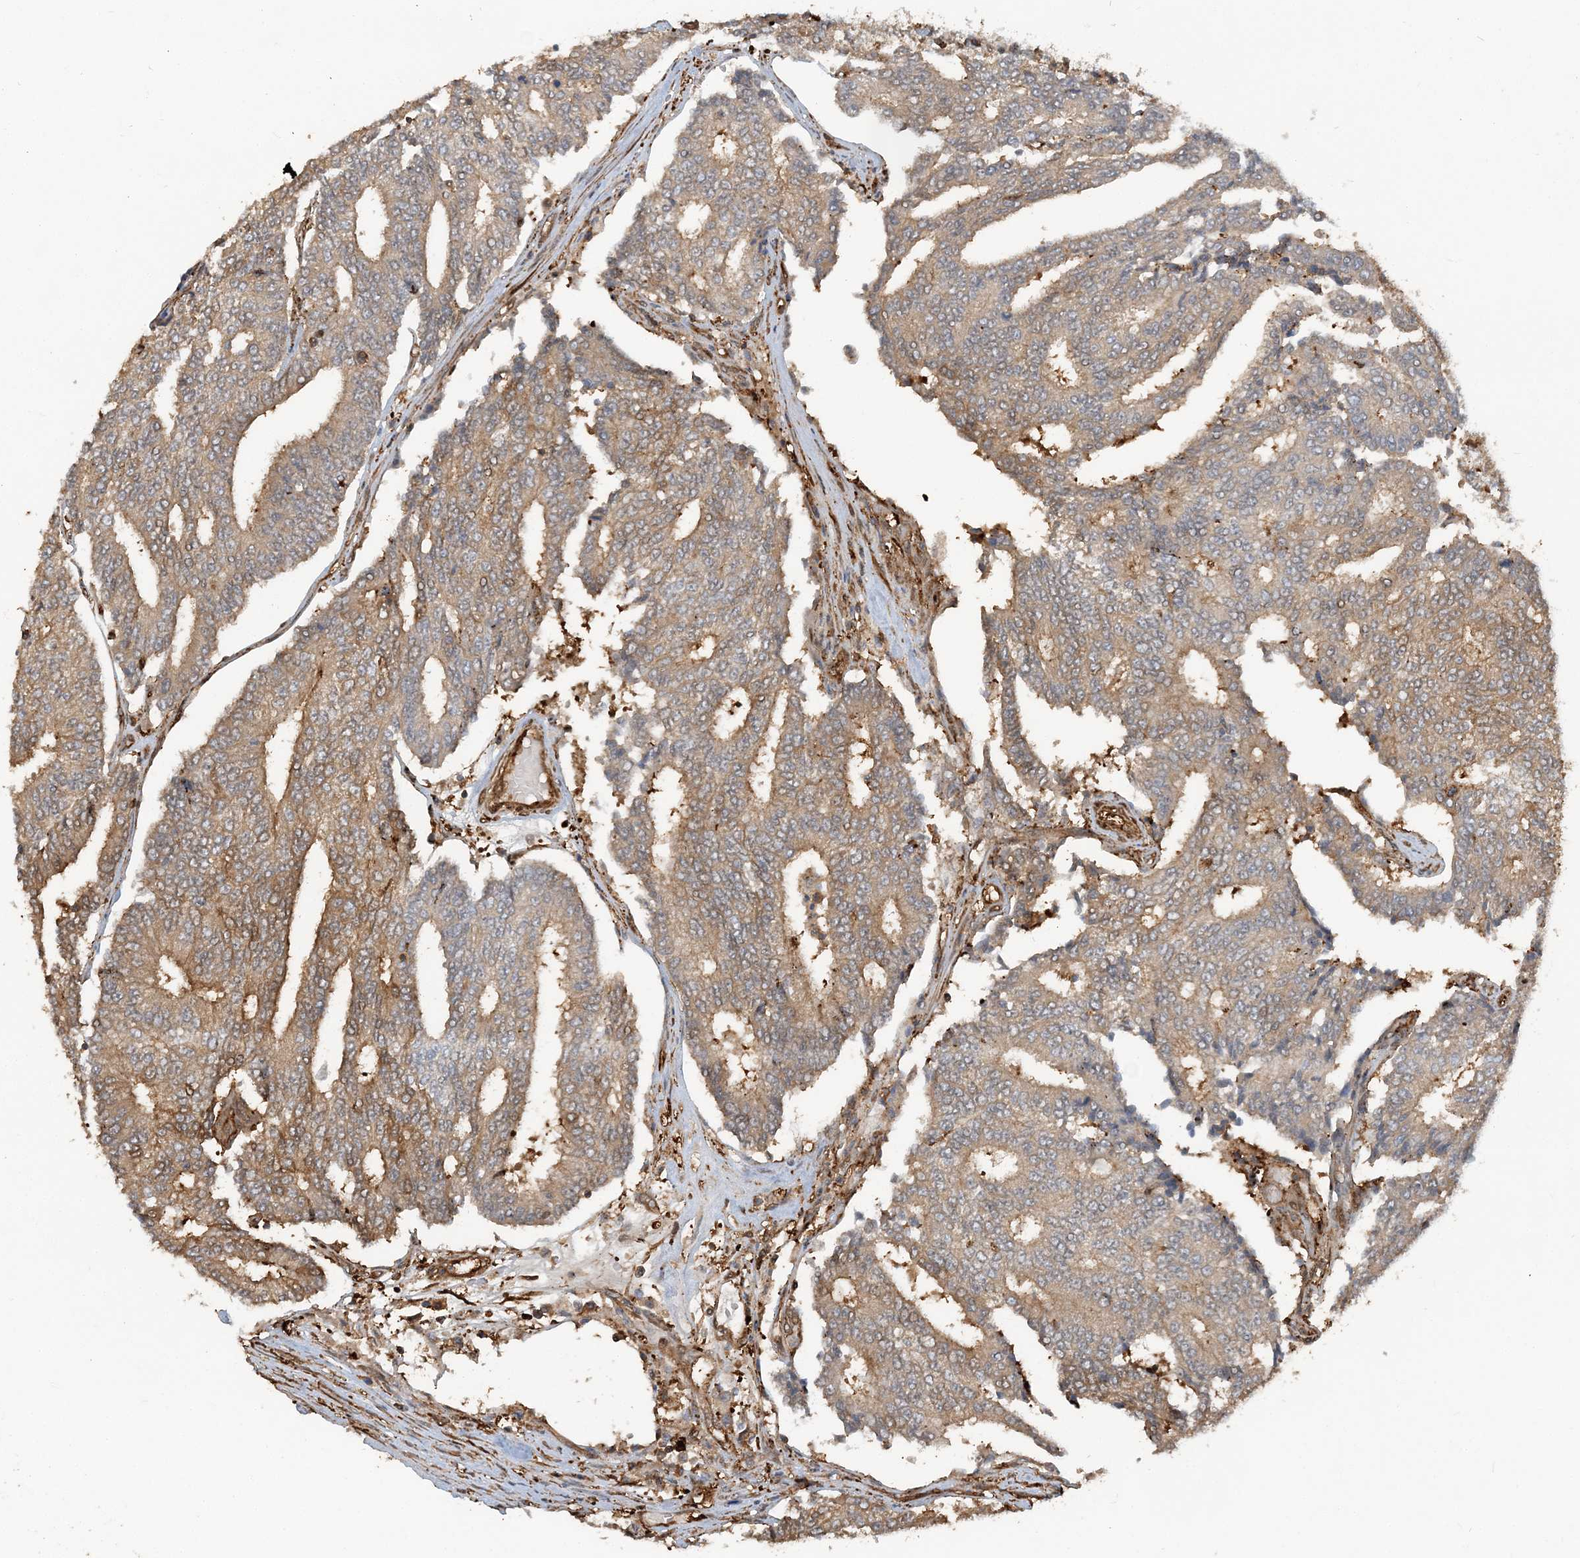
{"staining": {"intensity": "moderate", "quantity": ">75%", "location": "cytoplasmic/membranous"}, "tissue": "prostate cancer", "cell_type": "Tumor cells", "image_type": "cancer", "snomed": [{"axis": "morphology", "description": "Normal tissue, NOS"}, {"axis": "morphology", "description": "Adenocarcinoma, High grade"}, {"axis": "topography", "description": "Prostate"}, {"axis": "topography", "description": "Seminal veicle"}], "caption": "Prostate cancer stained with a brown dye shows moderate cytoplasmic/membranous positive expression in approximately >75% of tumor cells.", "gene": "DSTN", "patient": {"sex": "male", "age": 55}}